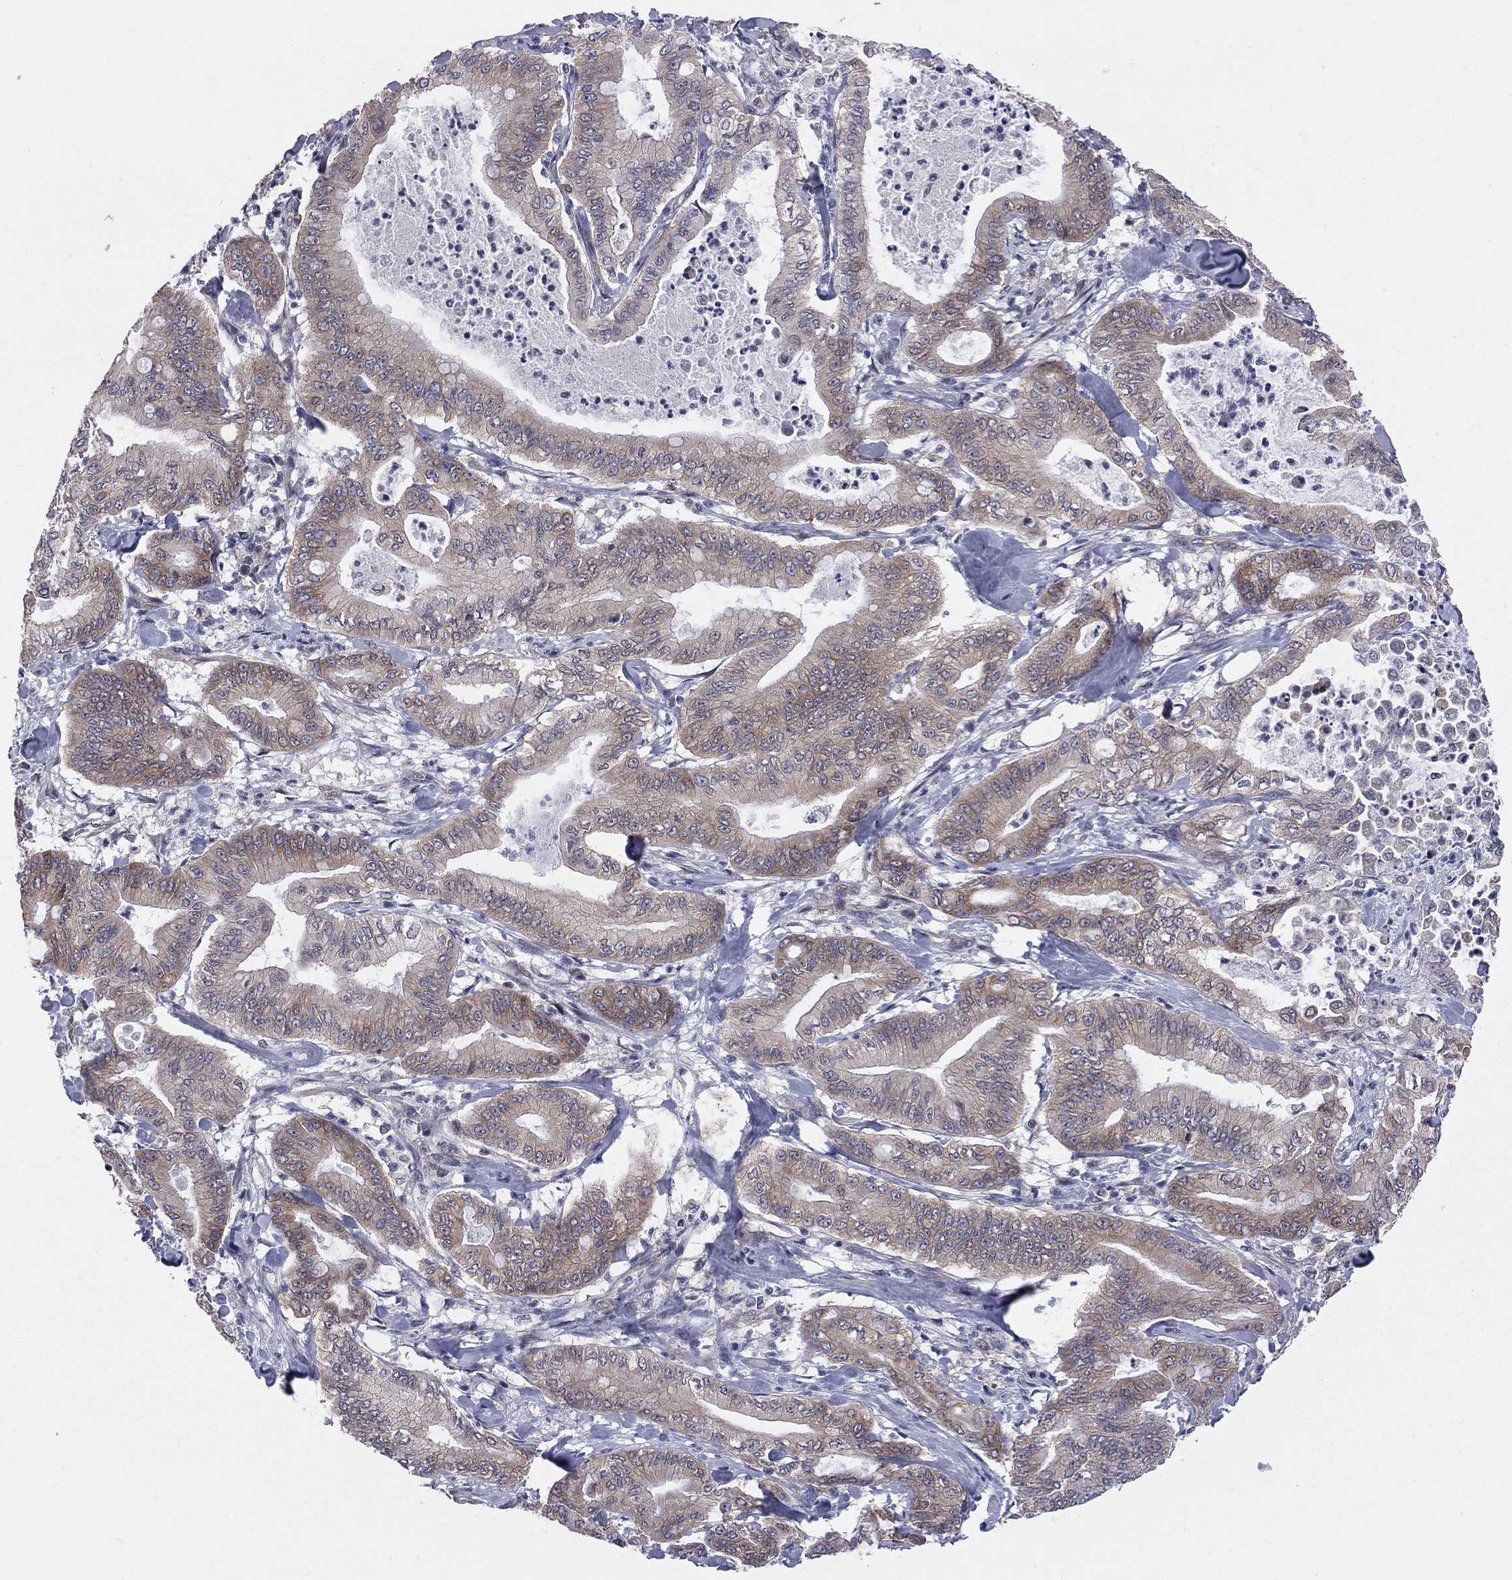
{"staining": {"intensity": "moderate", "quantity": ">75%", "location": "cytoplasmic/membranous"}, "tissue": "pancreatic cancer", "cell_type": "Tumor cells", "image_type": "cancer", "snomed": [{"axis": "morphology", "description": "Adenocarcinoma, NOS"}, {"axis": "topography", "description": "Pancreas"}], "caption": "An image of human pancreatic cancer (adenocarcinoma) stained for a protein shows moderate cytoplasmic/membranous brown staining in tumor cells.", "gene": "CNOT11", "patient": {"sex": "male", "age": 71}}